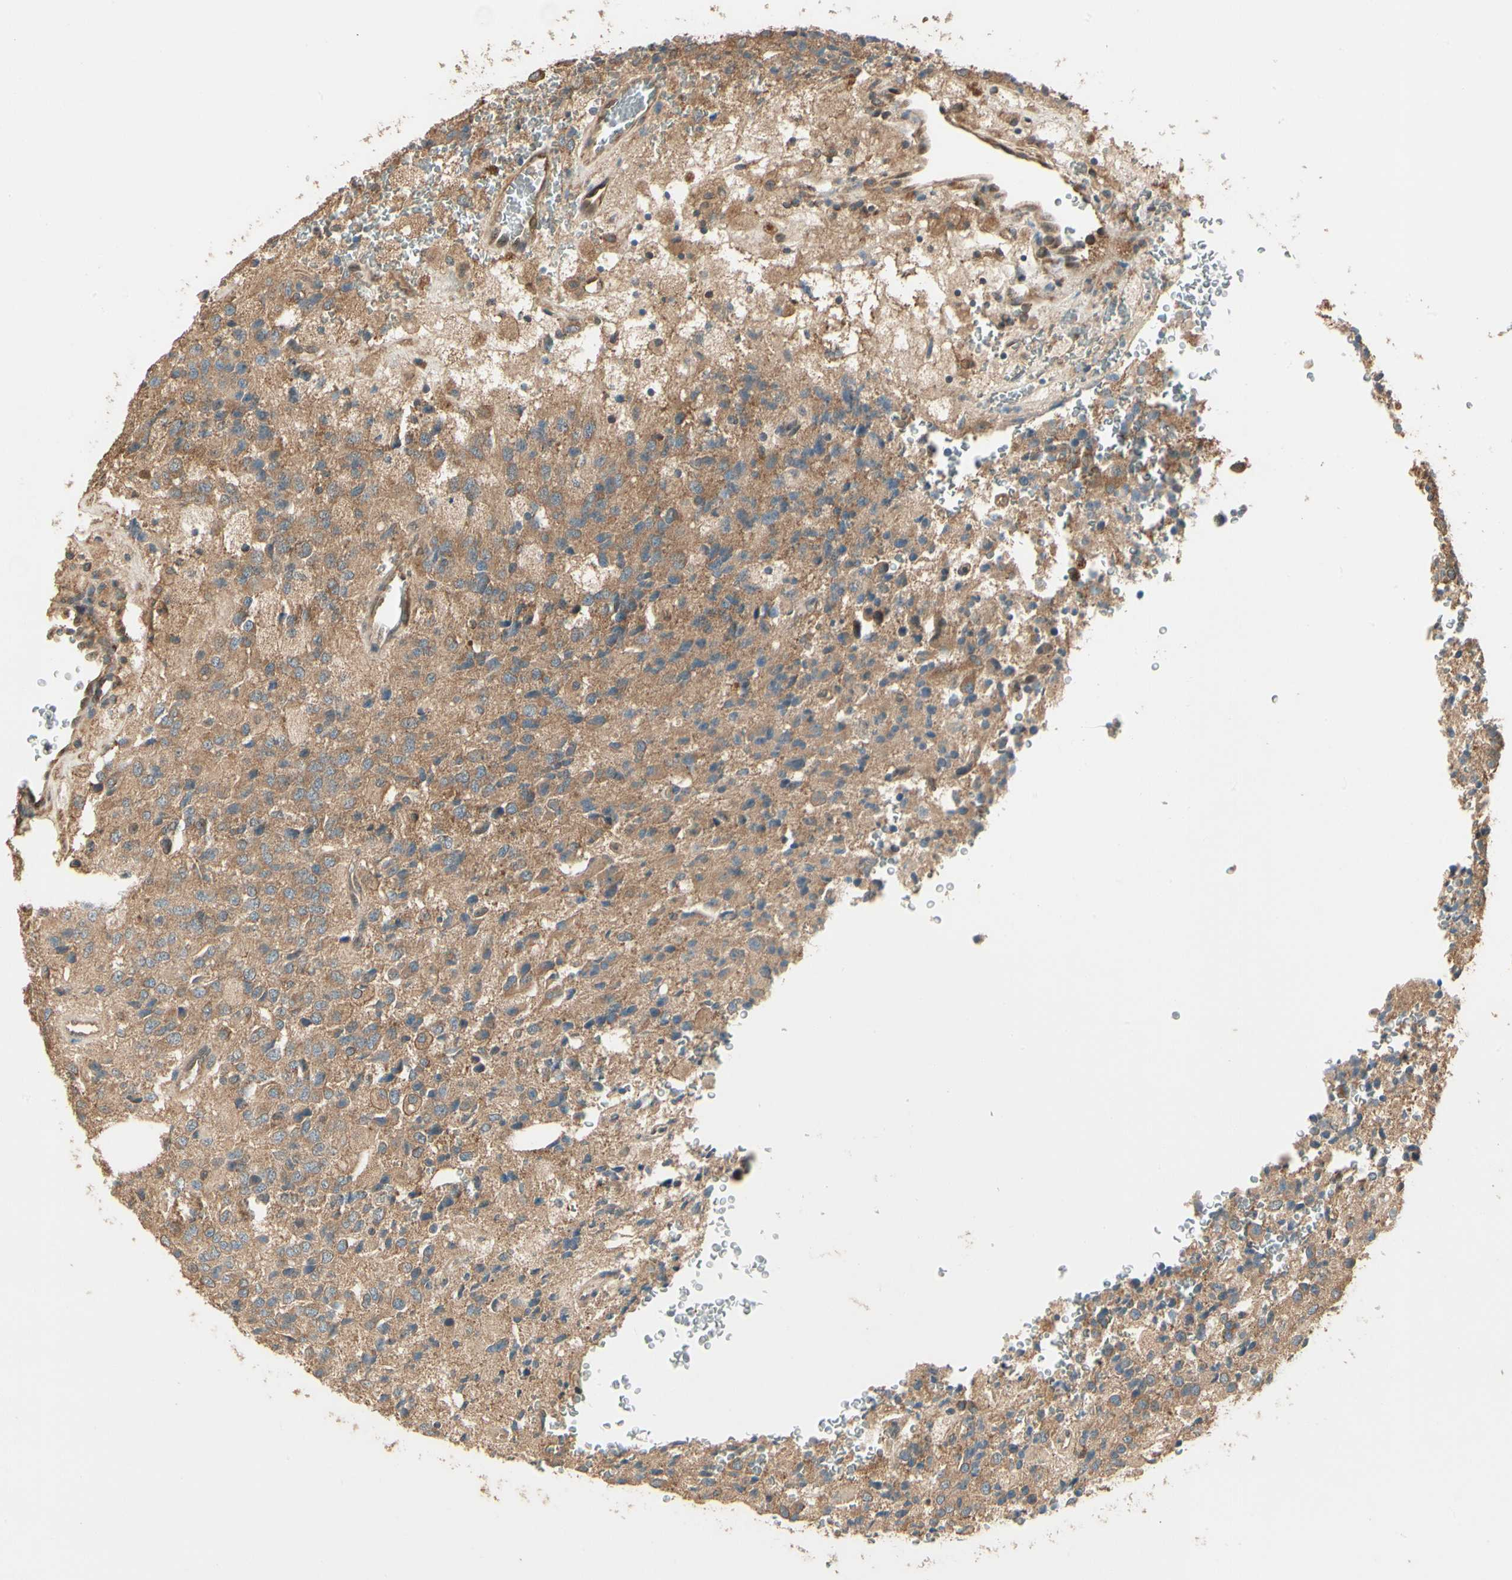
{"staining": {"intensity": "moderate", "quantity": ">75%", "location": "cytoplasmic/membranous"}, "tissue": "glioma", "cell_type": "Tumor cells", "image_type": "cancer", "snomed": [{"axis": "morphology", "description": "Glioma, malignant, High grade"}, {"axis": "topography", "description": "pancreas cauda"}], "caption": "A medium amount of moderate cytoplasmic/membranous expression is seen in approximately >75% of tumor cells in glioma tissue. (DAB (3,3'-diaminobenzidine) IHC with brightfield microscopy, high magnification).", "gene": "CCT7", "patient": {"sex": "male", "age": 60}}